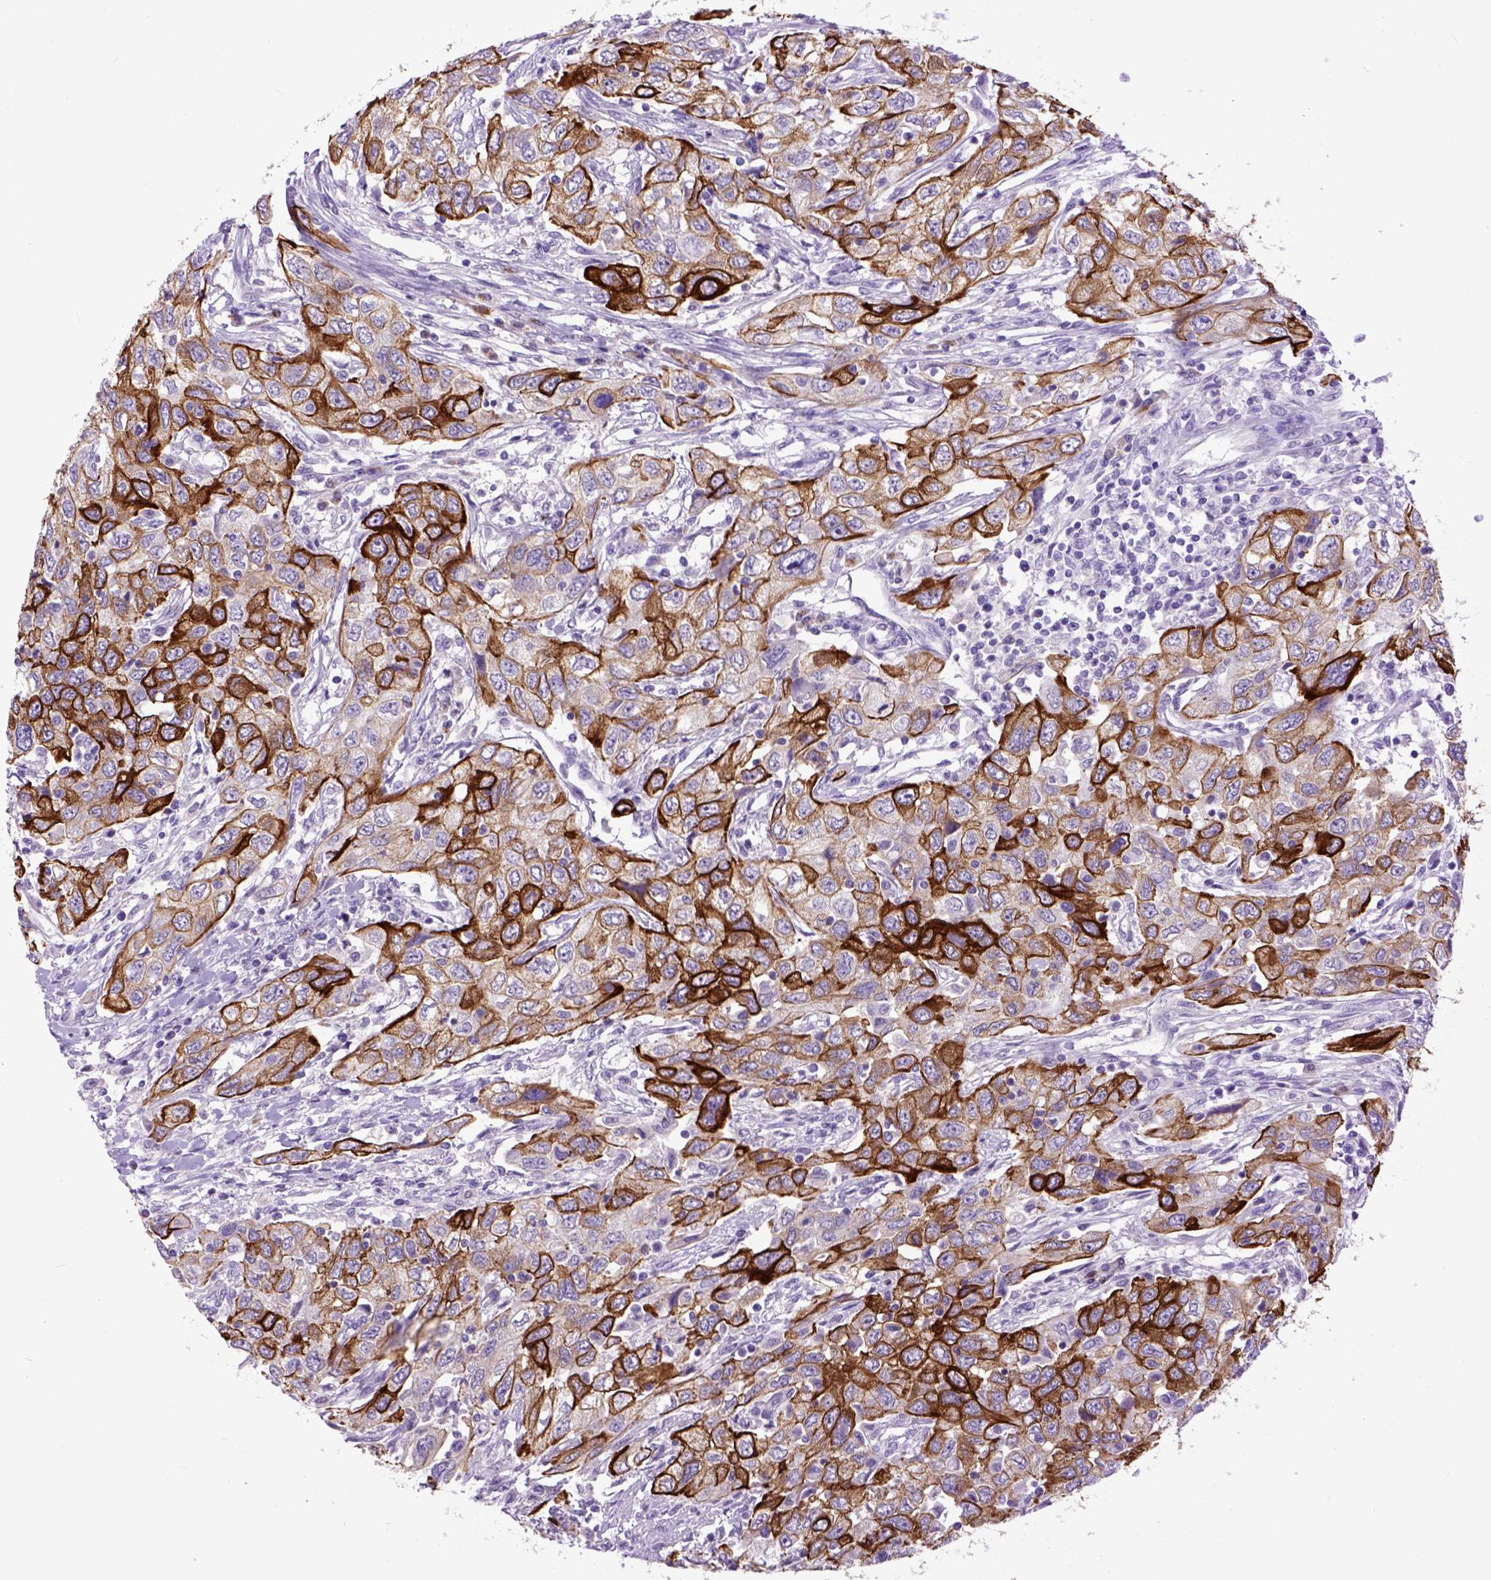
{"staining": {"intensity": "strong", "quantity": ">75%", "location": "cytoplasmic/membranous"}, "tissue": "urothelial cancer", "cell_type": "Tumor cells", "image_type": "cancer", "snomed": [{"axis": "morphology", "description": "Urothelial carcinoma, High grade"}, {"axis": "topography", "description": "Urinary bladder"}], "caption": "Urothelial cancer stained with a protein marker demonstrates strong staining in tumor cells.", "gene": "RAB25", "patient": {"sex": "male", "age": 76}}